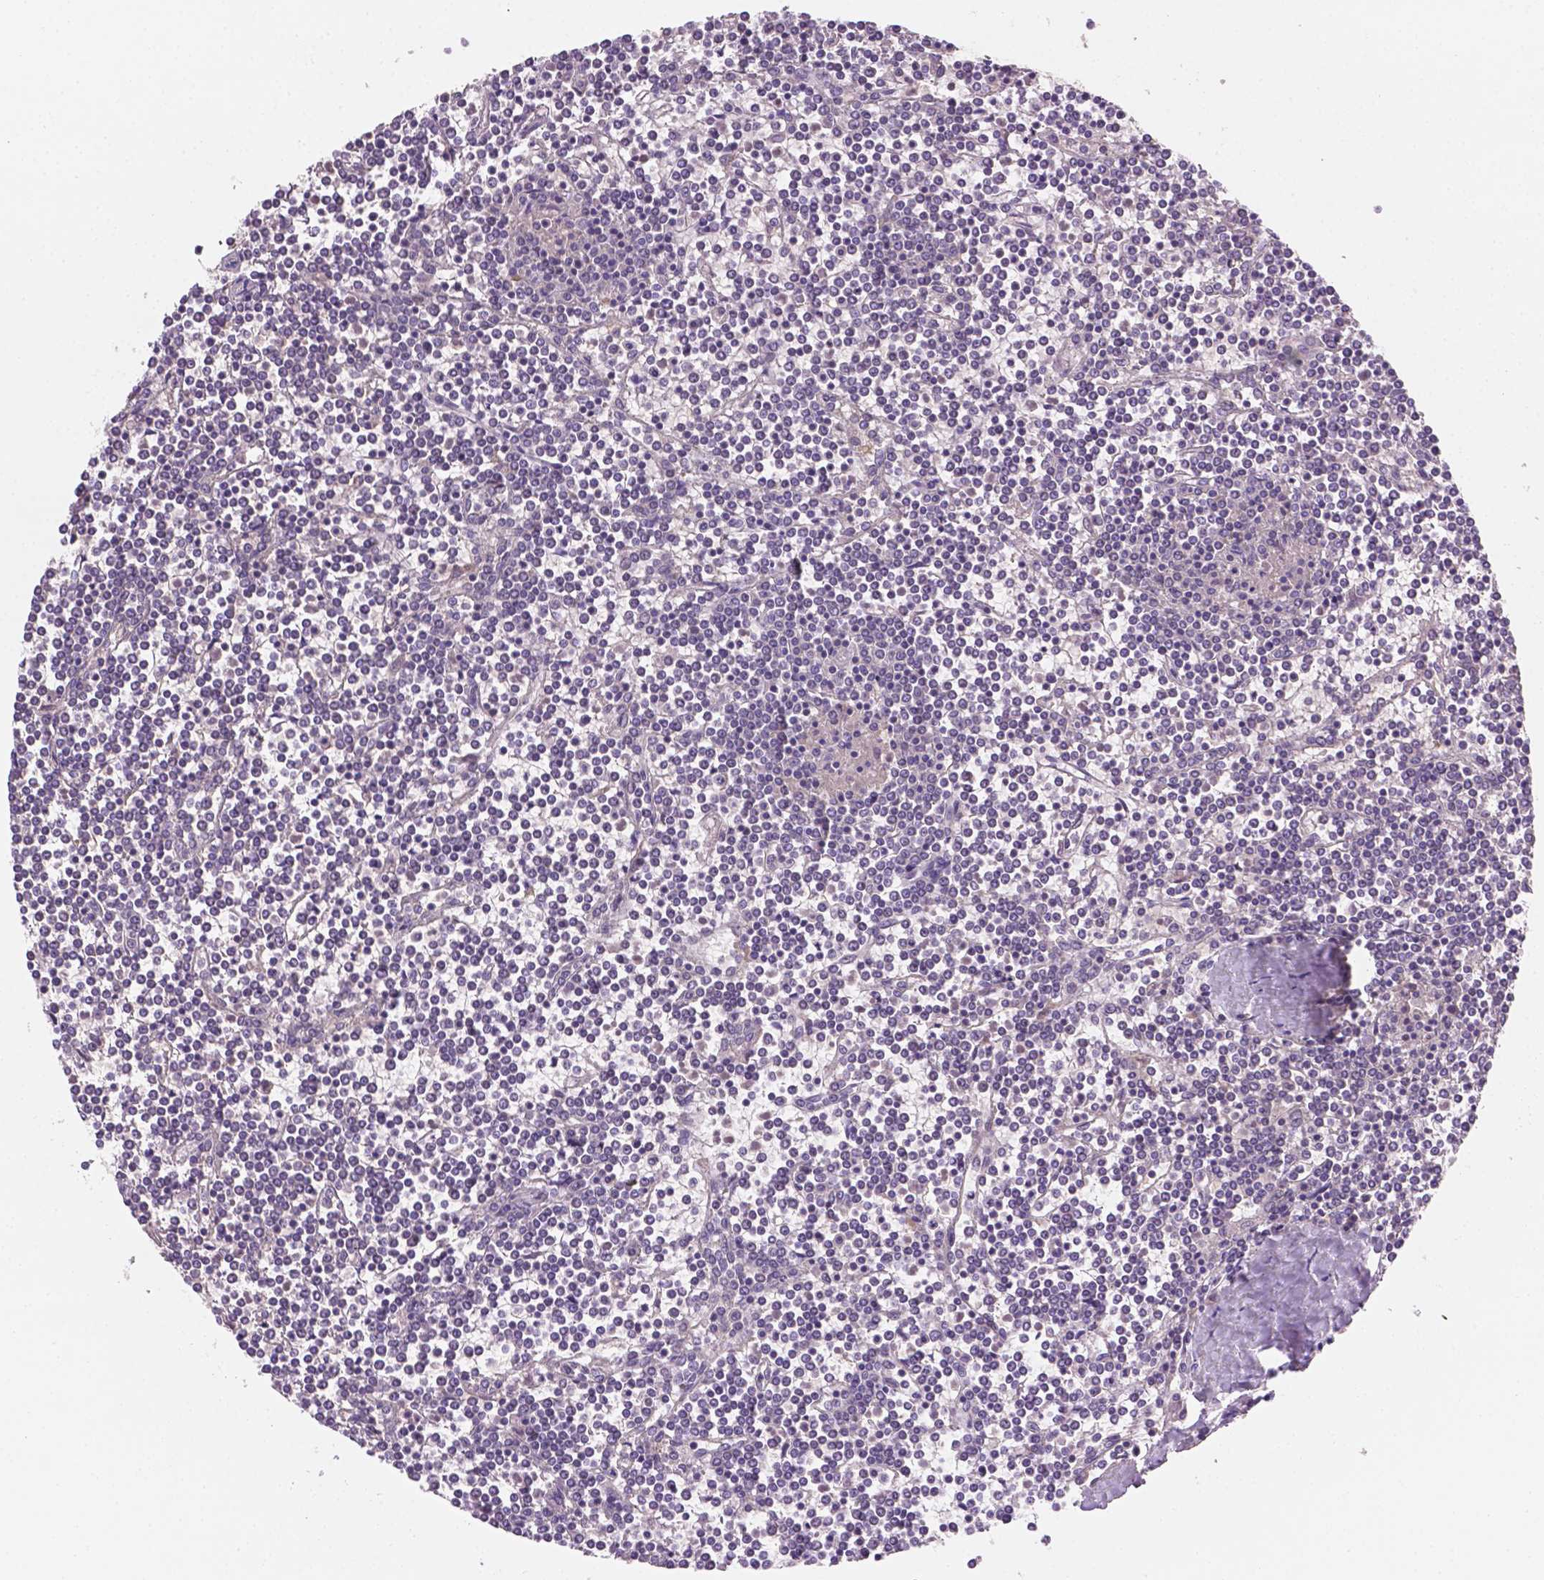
{"staining": {"intensity": "negative", "quantity": "none", "location": "none"}, "tissue": "lymphoma", "cell_type": "Tumor cells", "image_type": "cancer", "snomed": [{"axis": "morphology", "description": "Malignant lymphoma, non-Hodgkin's type, Low grade"}, {"axis": "topography", "description": "Spleen"}], "caption": "The histopathology image demonstrates no significant staining in tumor cells of malignant lymphoma, non-Hodgkin's type (low-grade).", "gene": "MROH6", "patient": {"sex": "female", "age": 19}}